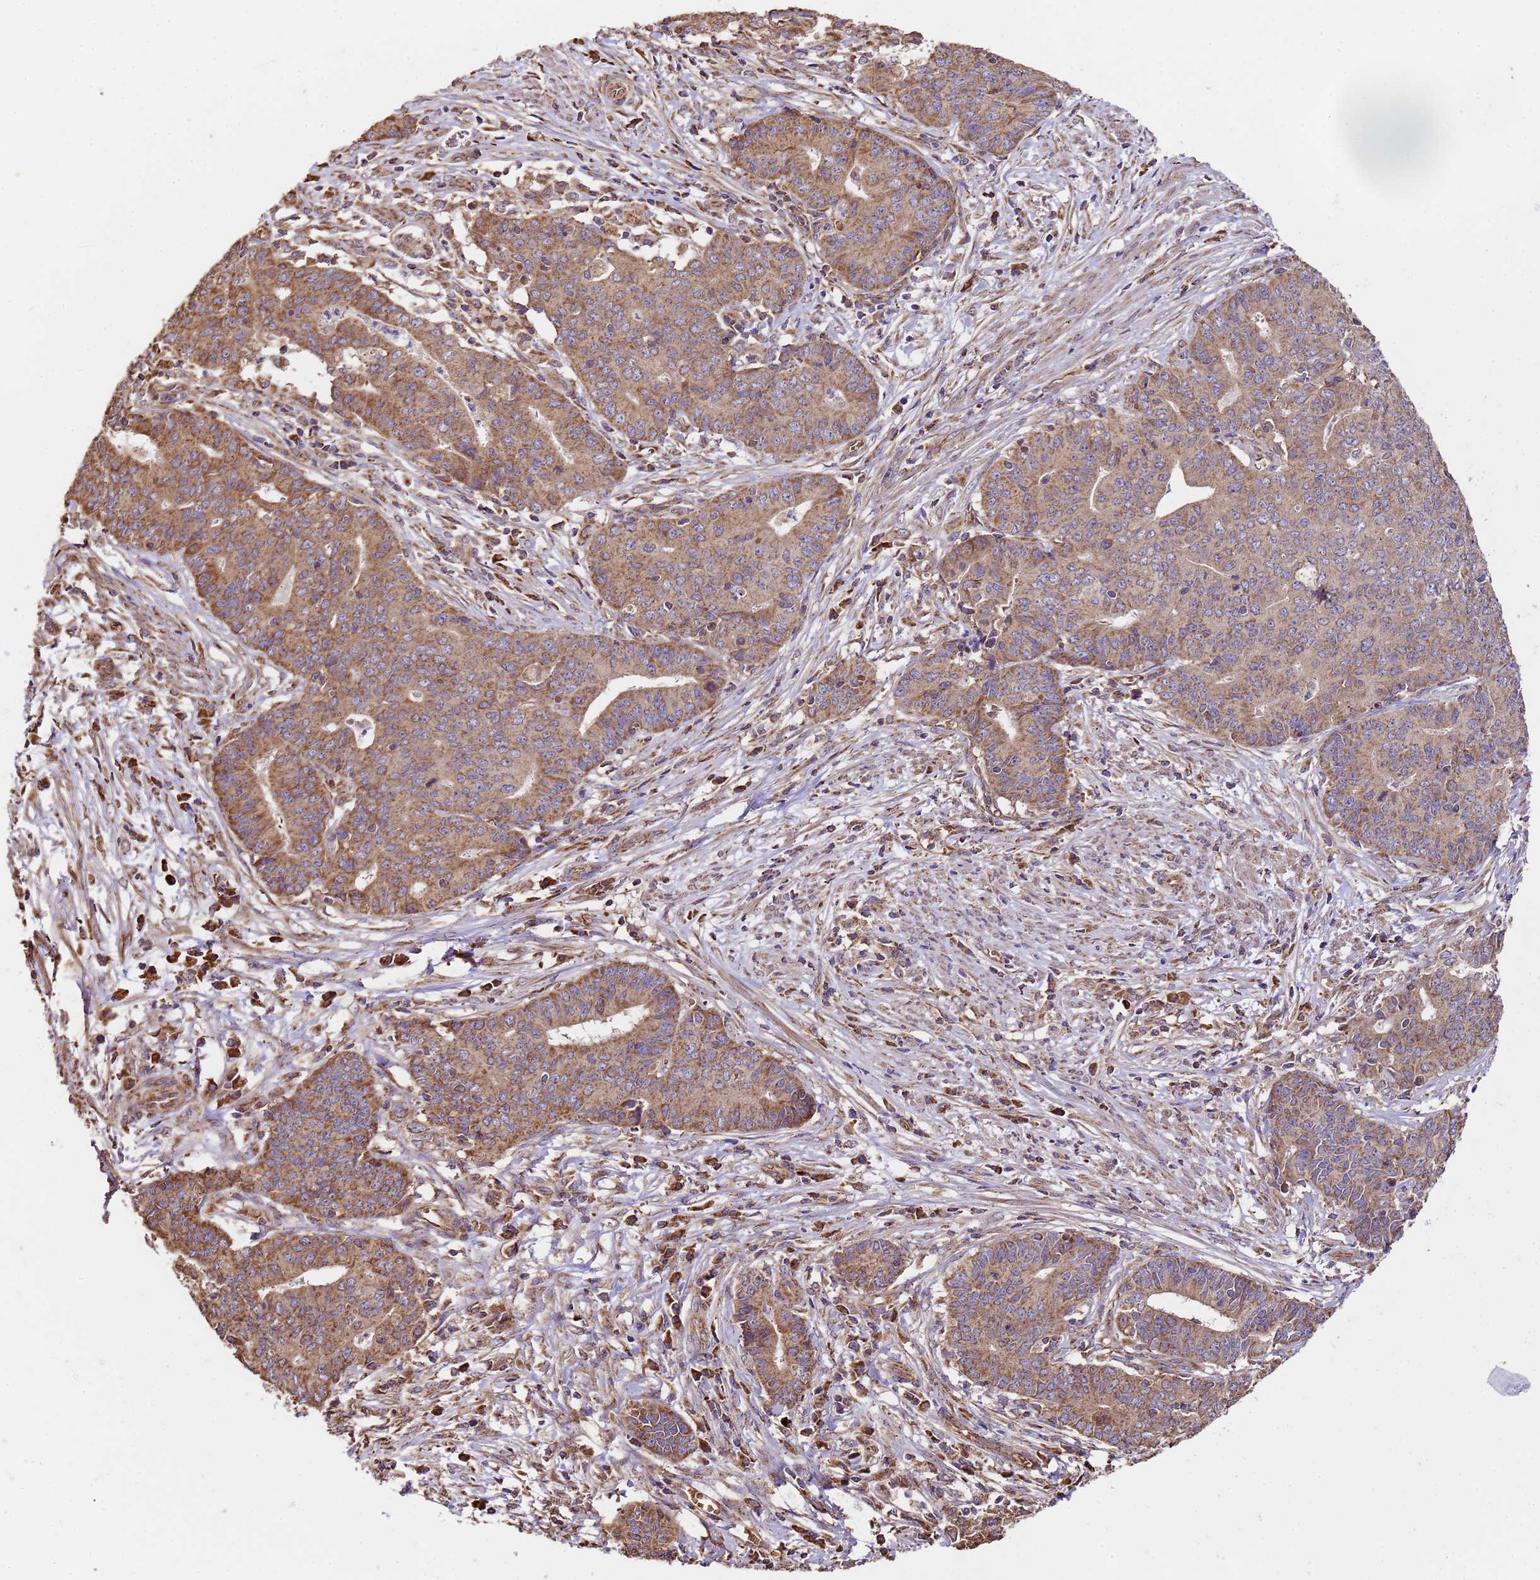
{"staining": {"intensity": "moderate", "quantity": ">75%", "location": "cytoplasmic/membranous"}, "tissue": "endometrial cancer", "cell_type": "Tumor cells", "image_type": "cancer", "snomed": [{"axis": "morphology", "description": "Adenocarcinoma, NOS"}, {"axis": "topography", "description": "Endometrium"}], "caption": "A medium amount of moderate cytoplasmic/membranous expression is identified in approximately >75% of tumor cells in endometrial cancer tissue.", "gene": "LRRIQ1", "patient": {"sex": "female", "age": 59}}